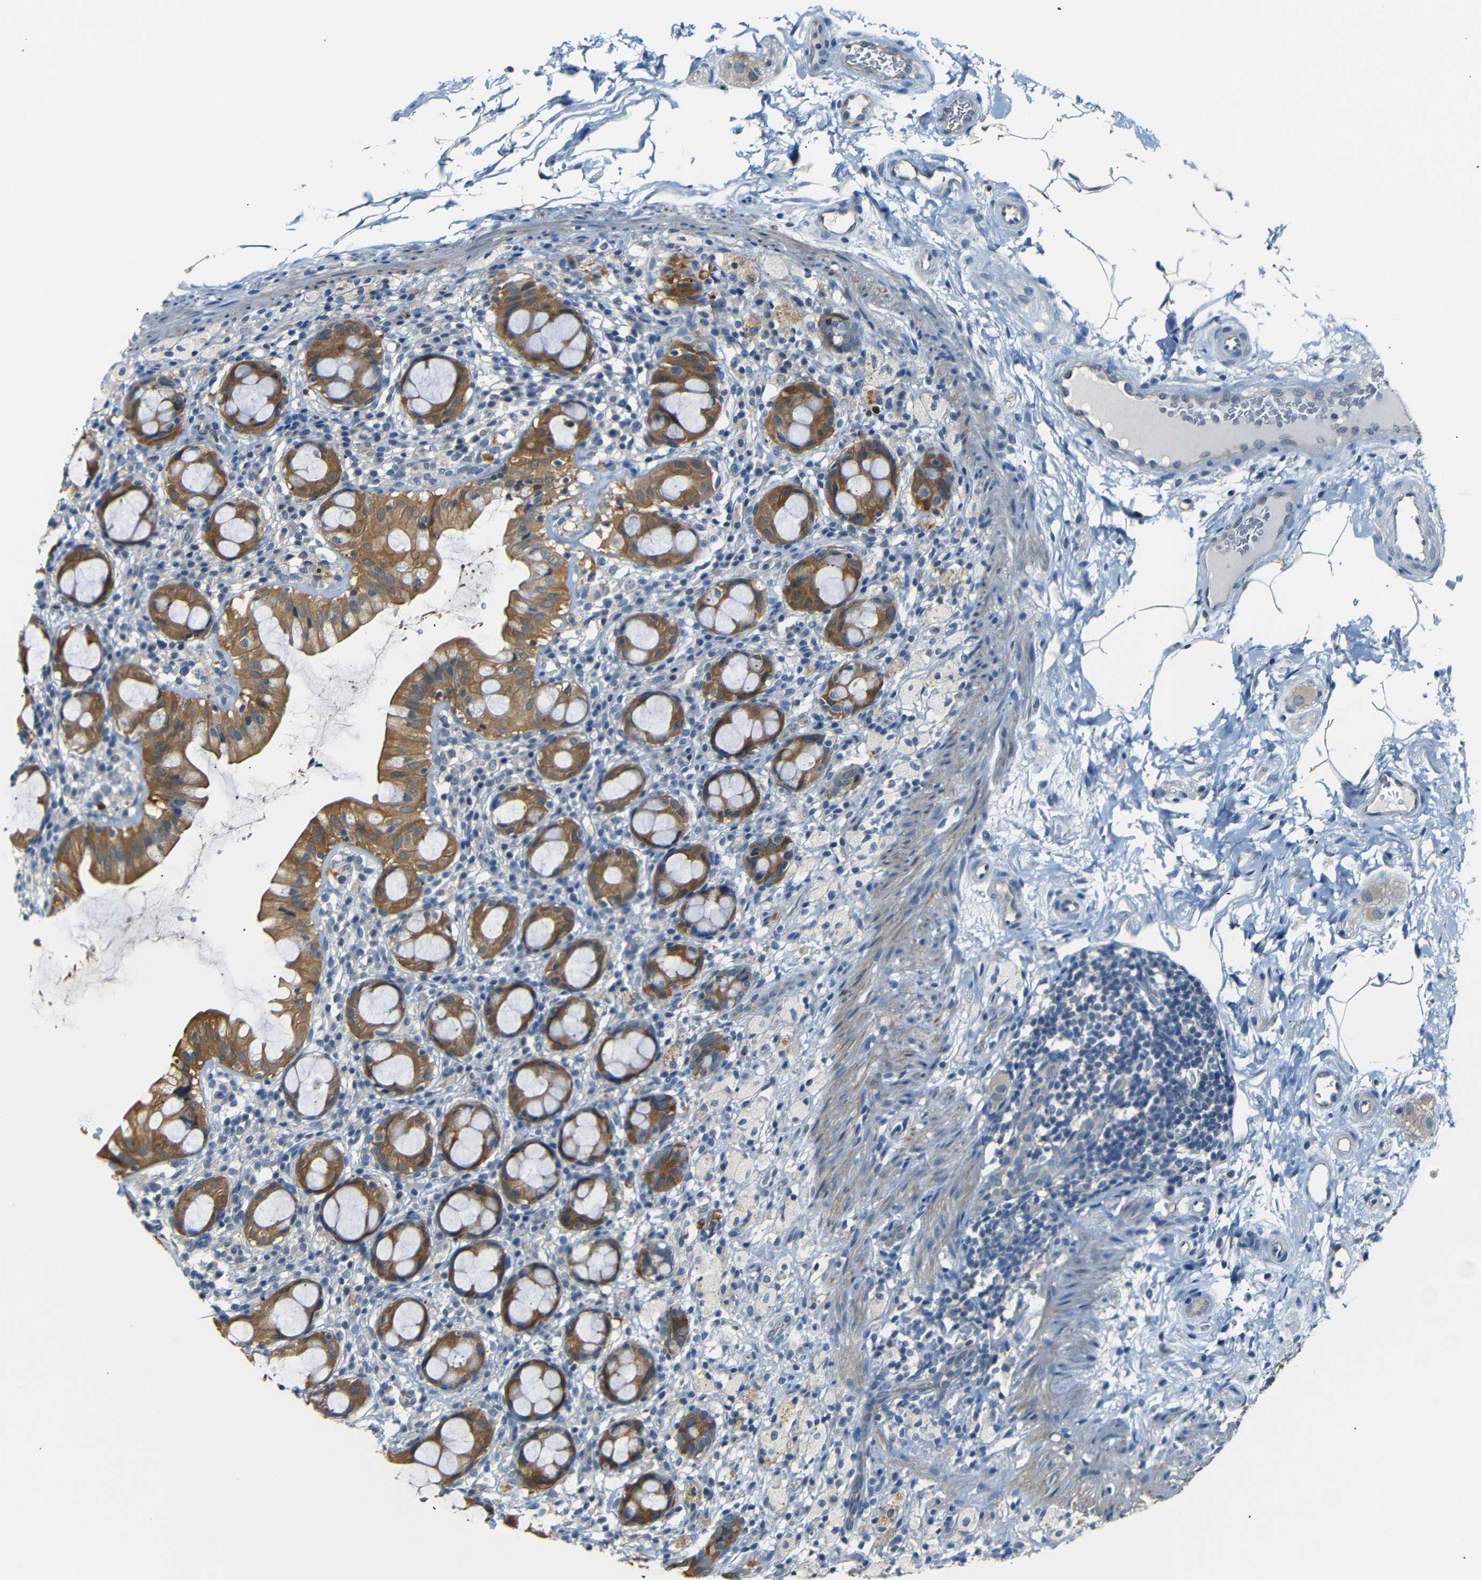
{"staining": {"intensity": "moderate", "quantity": ">75%", "location": "cytoplasmic/membranous"}, "tissue": "rectum", "cell_type": "Glandular cells", "image_type": "normal", "snomed": [{"axis": "morphology", "description": "Normal tissue, NOS"}, {"axis": "topography", "description": "Rectum"}], "caption": "Immunohistochemical staining of normal human rectum exhibits moderate cytoplasmic/membranous protein staining in approximately >75% of glandular cells. (IHC, brightfield microscopy, high magnification).", "gene": "SFN", "patient": {"sex": "male", "age": 44}}